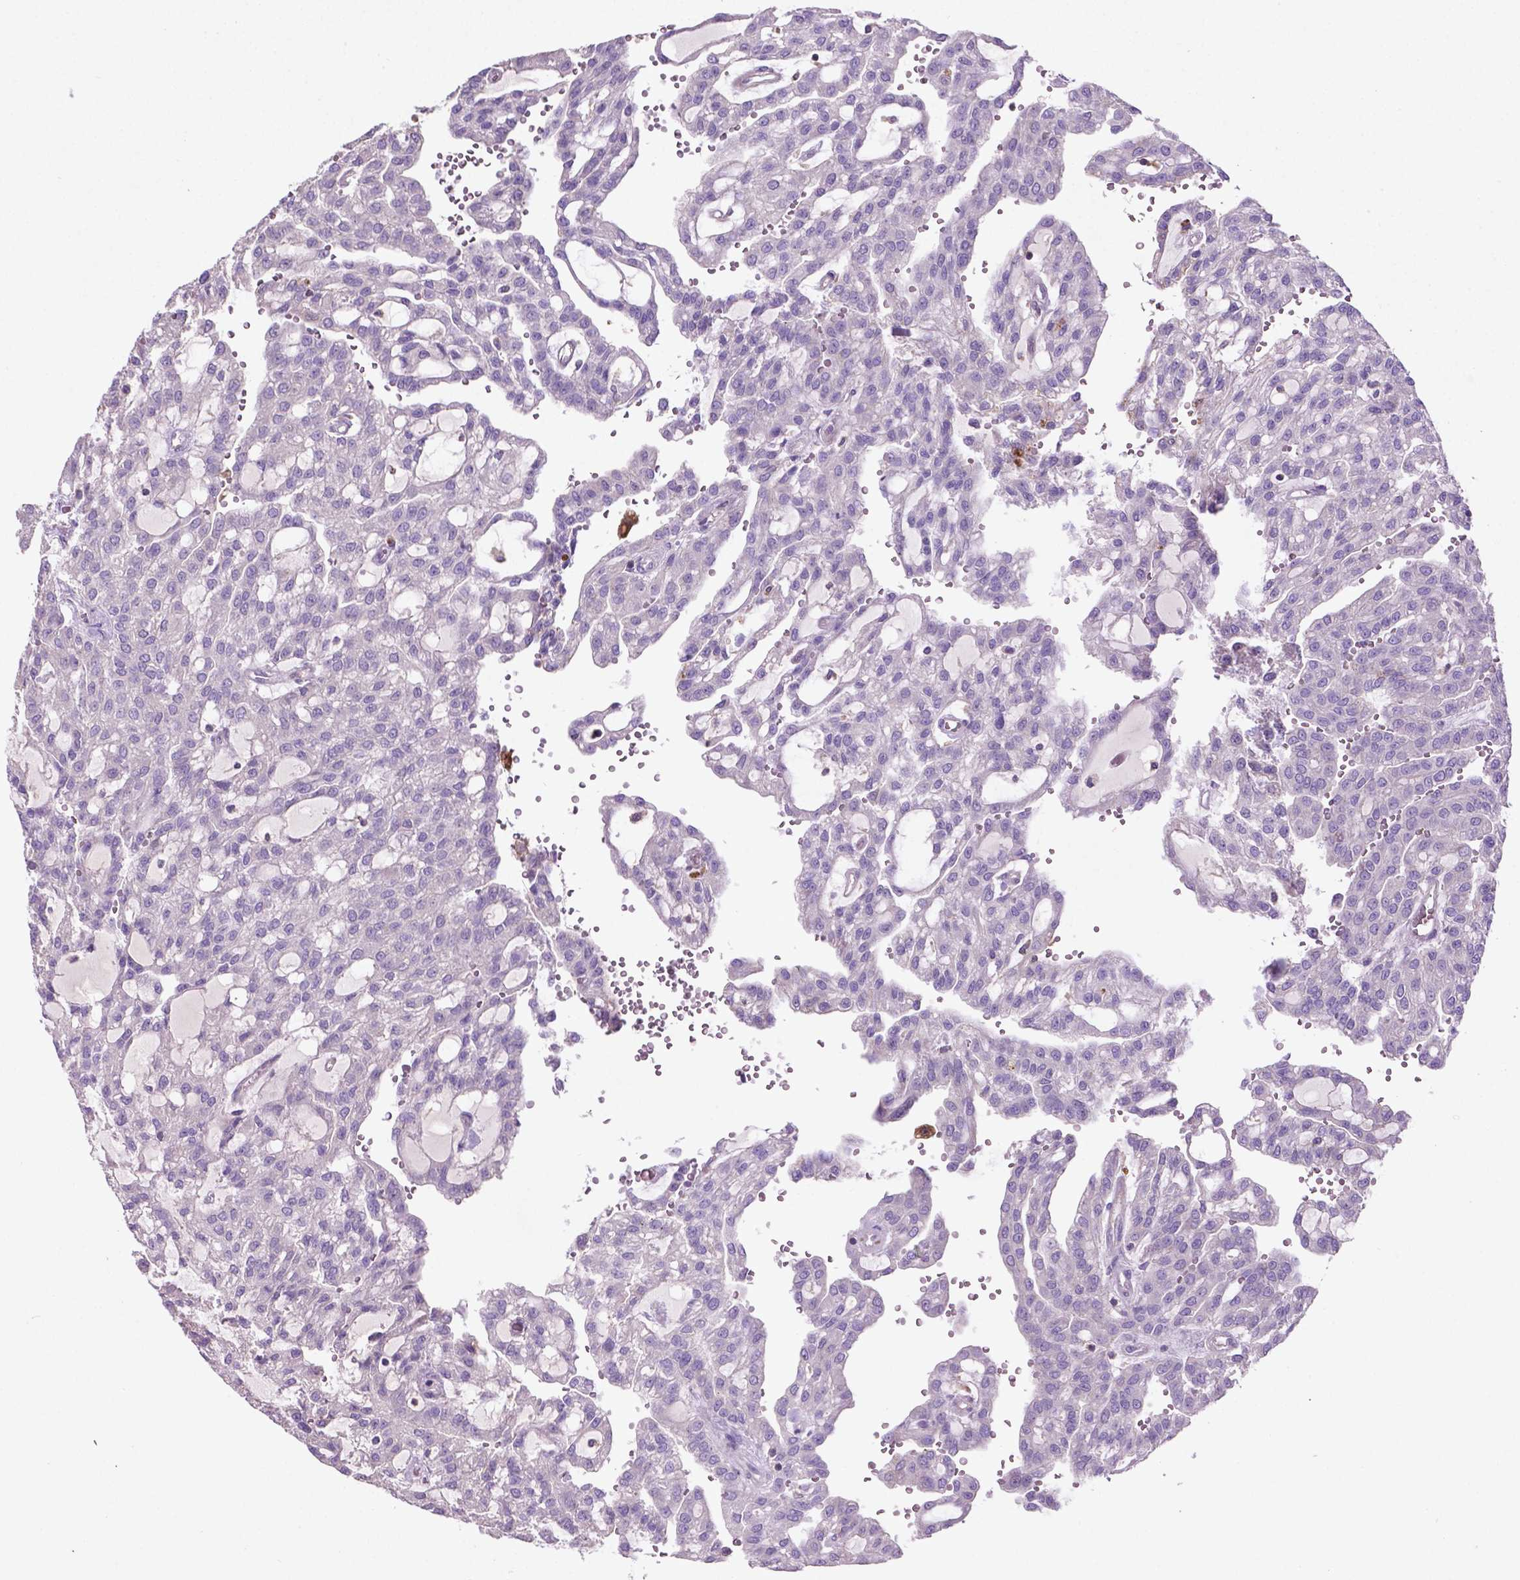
{"staining": {"intensity": "negative", "quantity": "none", "location": "none"}, "tissue": "renal cancer", "cell_type": "Tumor cells", "image_type": "cancer", "snomed": [{"axis": "morphology", "description": "Adenocarcinoma, NOS"}, {"axis": "topography", "description": "Kidney"}], "caption": "Adenocarcinoma (renal) stained for a protein using IHC displays no staining tumor cells.", "gene": "BMP4", "patient": {"sex": "male", "age": 63}}